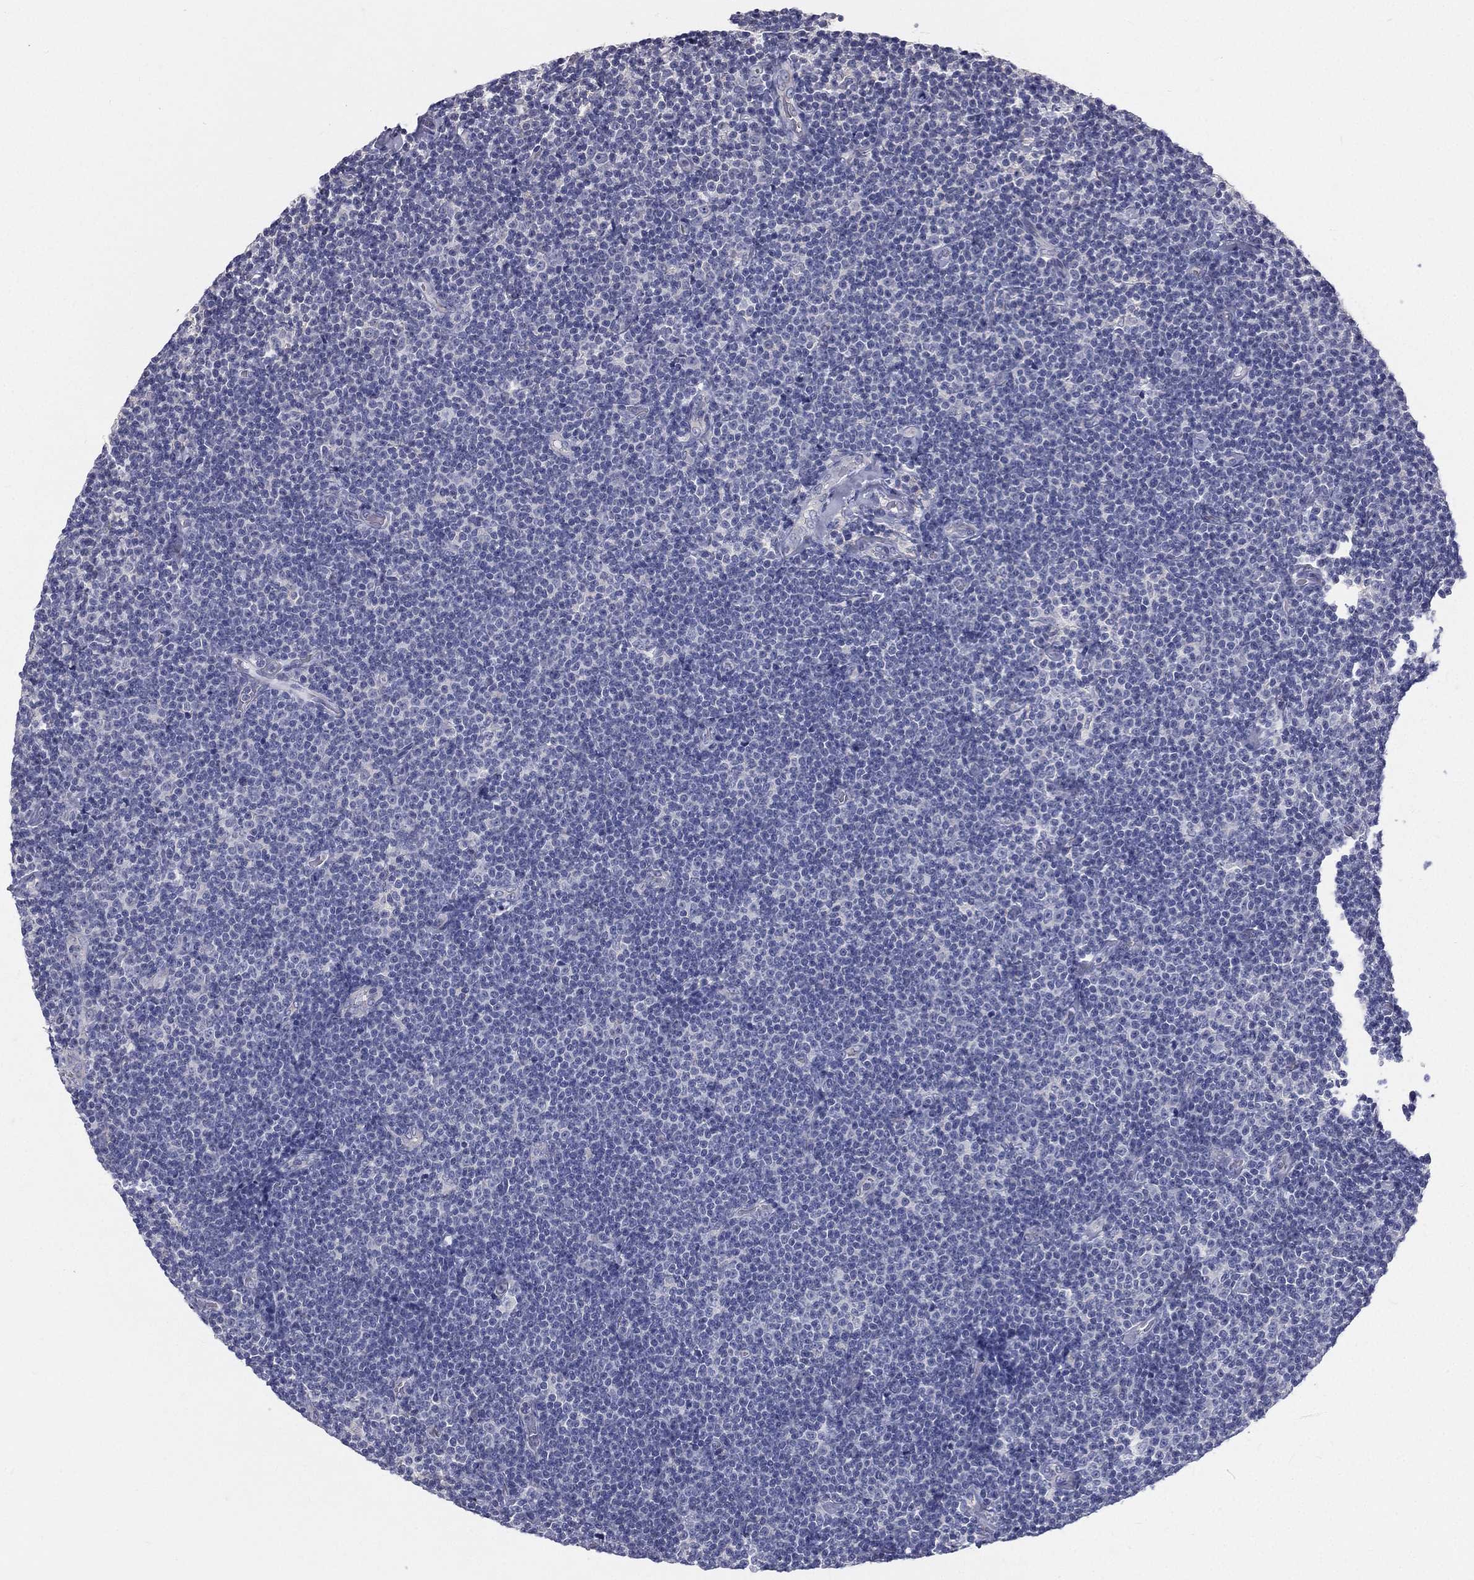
{"staining": {"intensity": "negative", "quantity": "none", "location": "none"}, "tissue": "lymphoma", "cell_type": "Tumor cells", "image_type": "cancer", "snomed": [{"axis": "morphology", "description": "Malignant lymphoma, non-Hodgkin's type, Low grade"}, {"axis": "topography", "description": "Lymph node"}], "caption": "A photomicrograph of human low-grade malignant lymphoma, non-Hodgkin's type is negative for staining in tumor cells.", "gene": "MUC13", "patient": {"sex": "male", "age": 81}}